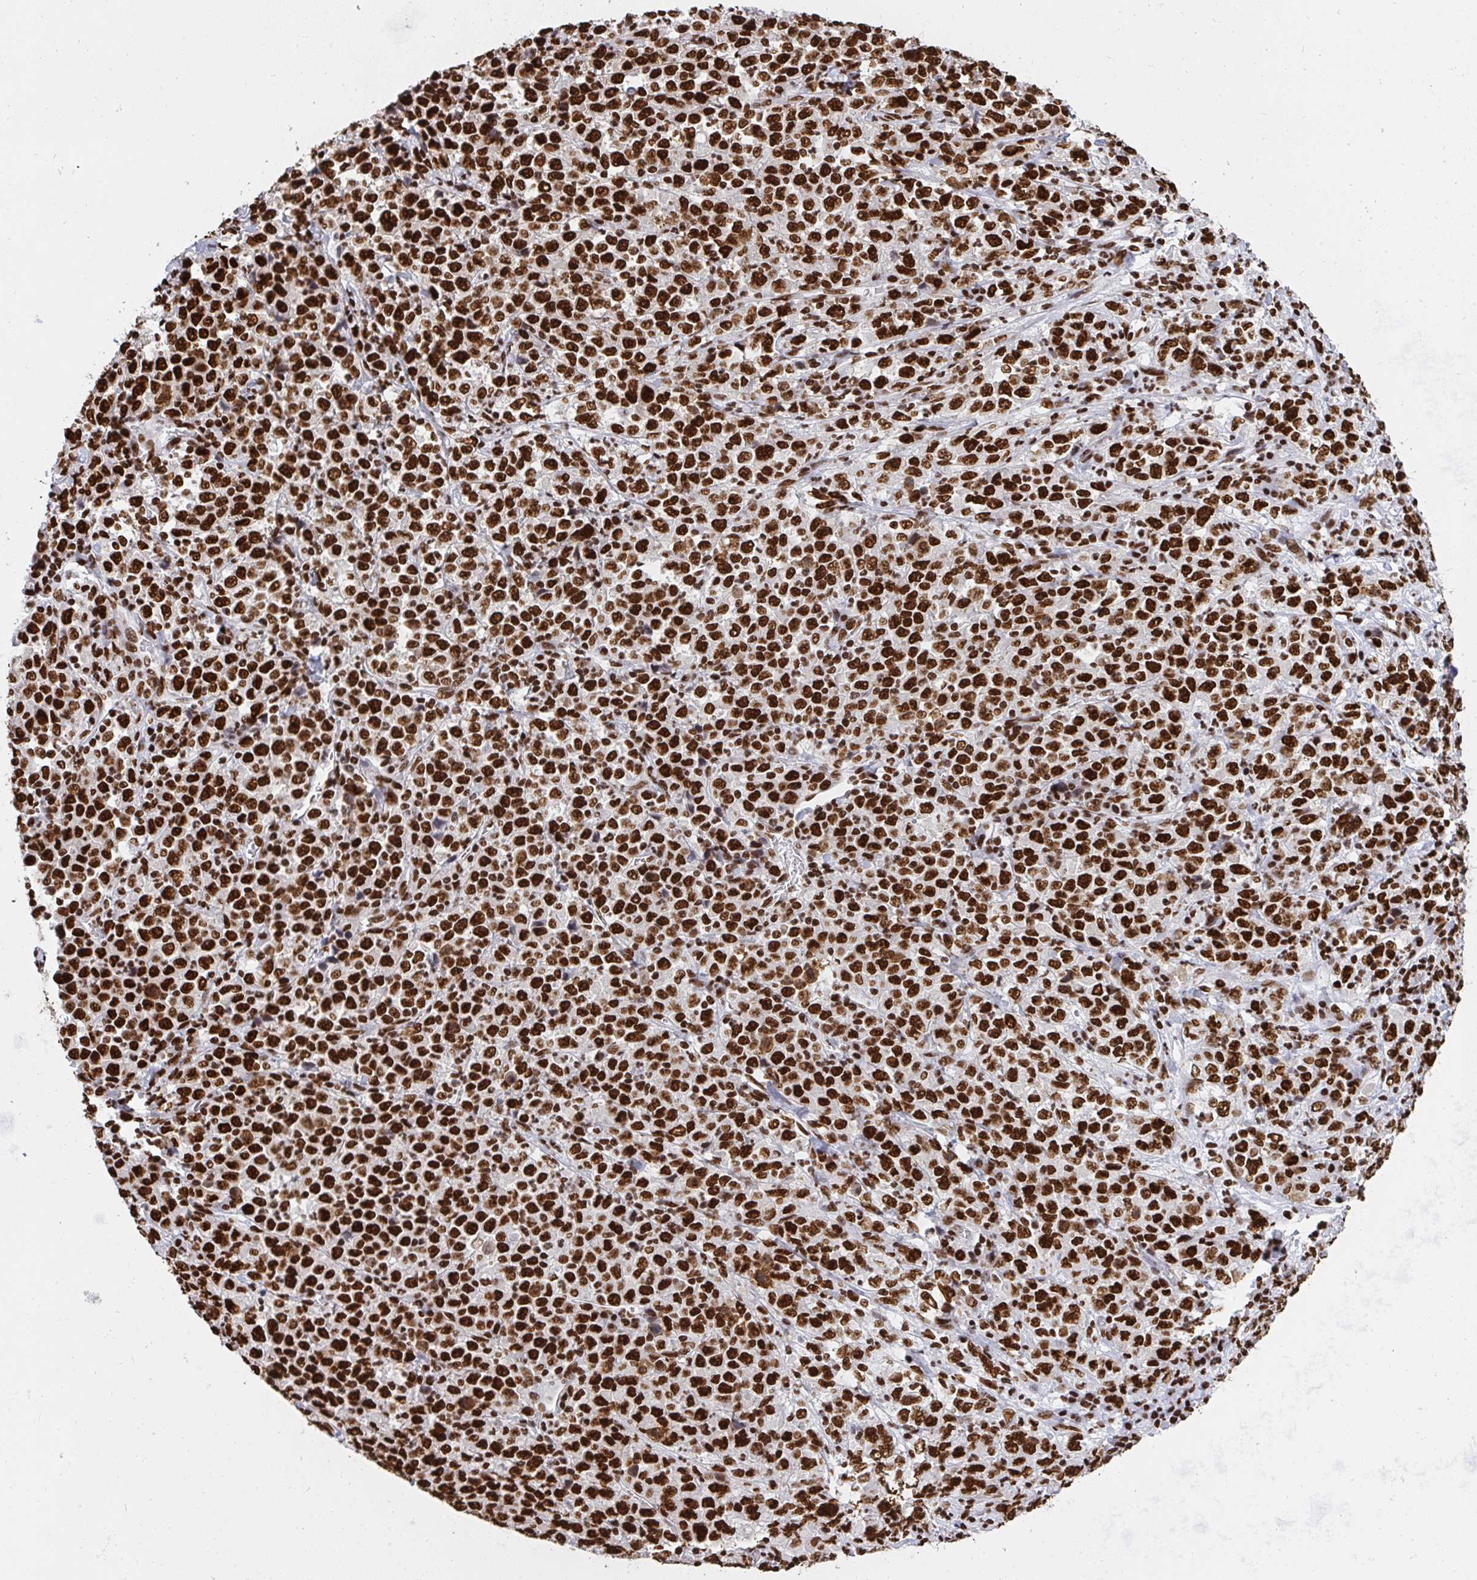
{"staining": {"intensity": "strong", "quantity": ">75%", "location": "nuclear"}, "tissue": "stomach cancer", "cell_type": "Tumor cells", "image_type": "cancer", "snomed": [{"axis": "morphology", "description": "Normal tissue, NOS"}, {"axis": "morphology", "description": "Adenocarcinoma, NOS"}, {"axis": "topography", "description": "Stomach, upper"}, {"axis": "topography", "description": "Stomach"}], "caption": "Human stomach cancer stained with a protein marker shows strong staining in tumor cells.", "gene": "HNRNPL", "patient": {"sex": "male", "age": 59}}